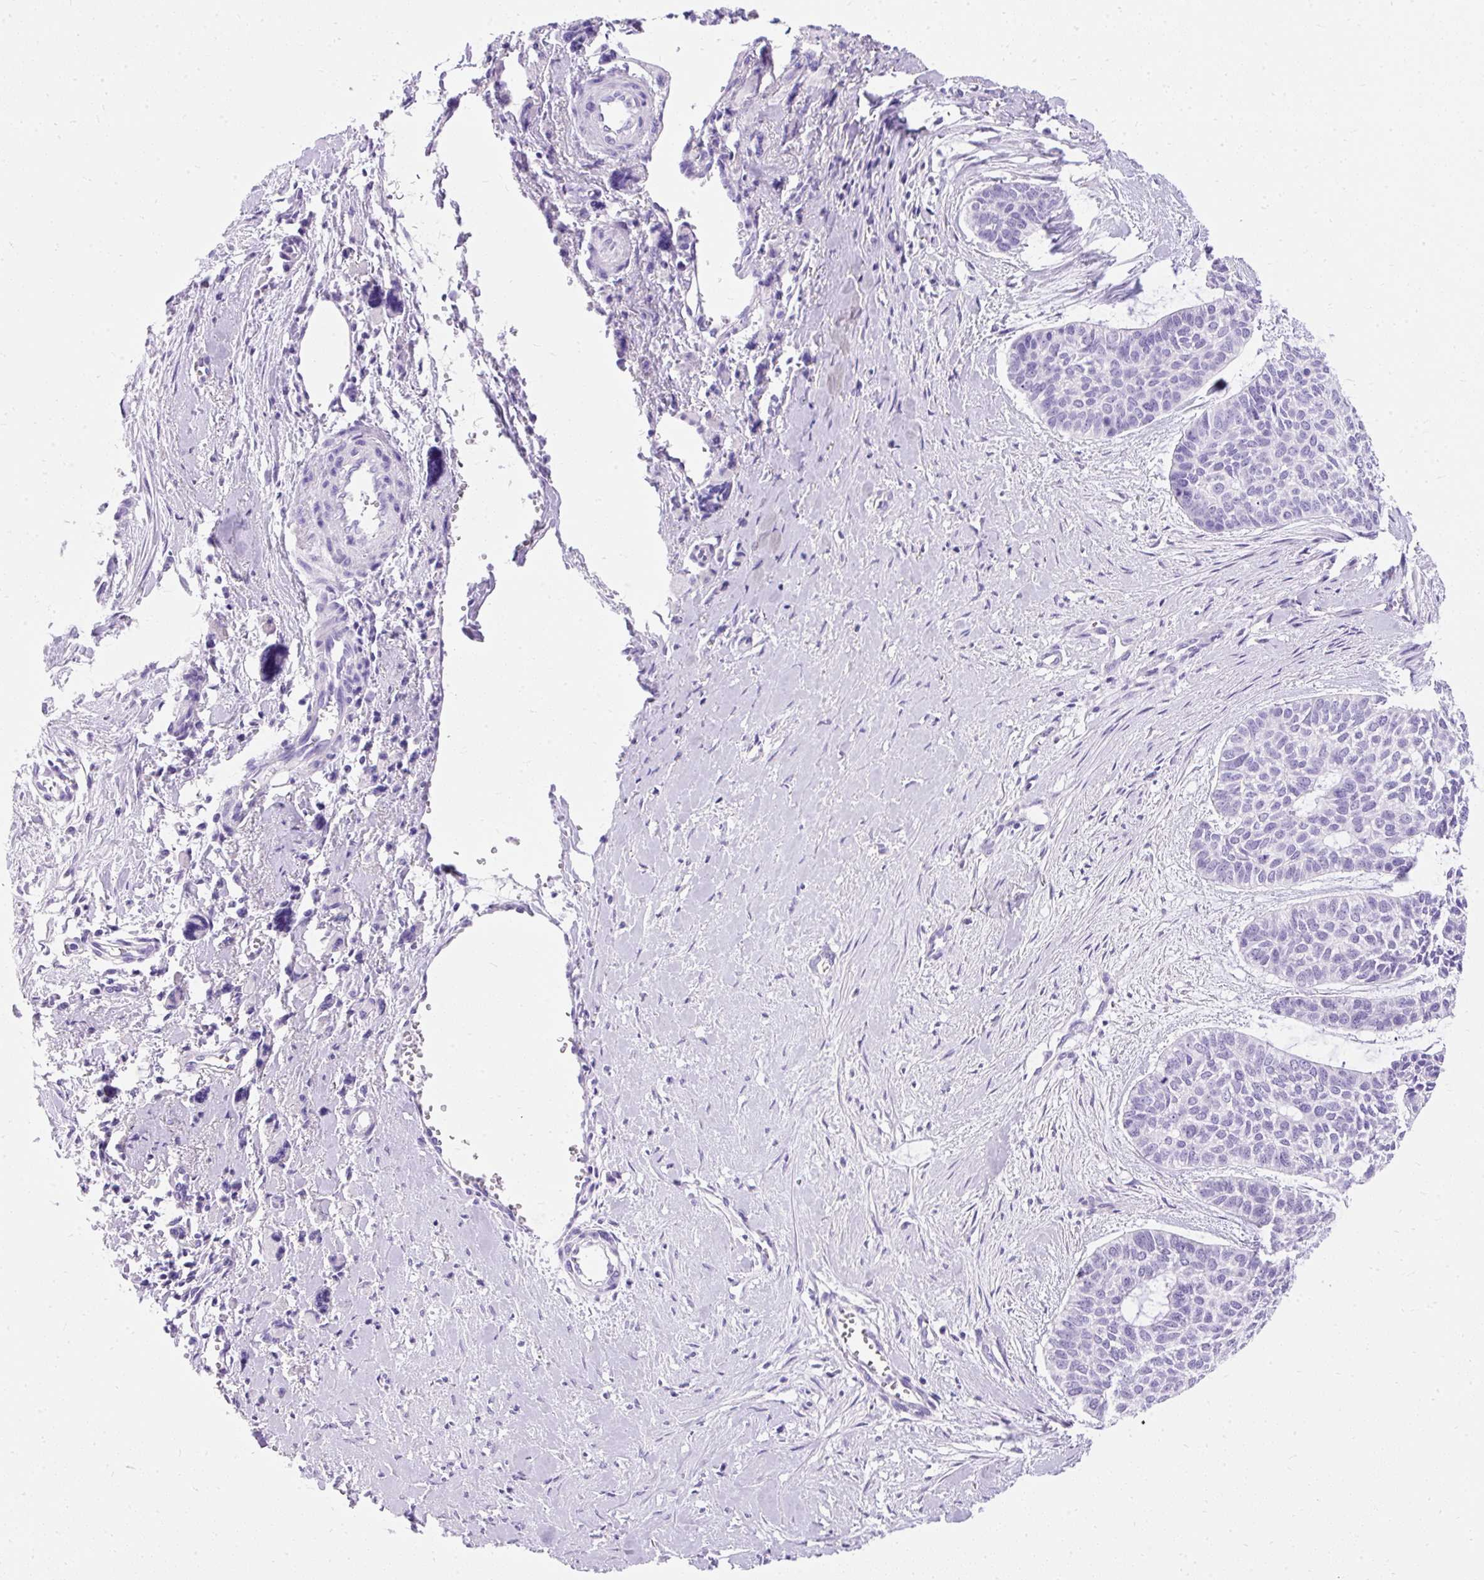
{"staining": {"intensity": "negative", "quantity": "none", "location": "none"}, "tissue": "skin cancer", "cell_type": "Tumor cells", "image_type": "cancer", "snomed": [{"axis": "morphology", "description": "Basal cell carcinoma"}, {"axis": "topography", "description": "Skin"}], "caption": "Immunohistochemistry (IHC) photomicrograph of neoplastic tissue: skin cancer (basal cell carcinoma) stained with DAB (3,3'-diaminobenzidine) demonstrates no significant protein expression in tumor cells.", "gene": "PVALB", "patient": {"sex": "female", "age": 64}}